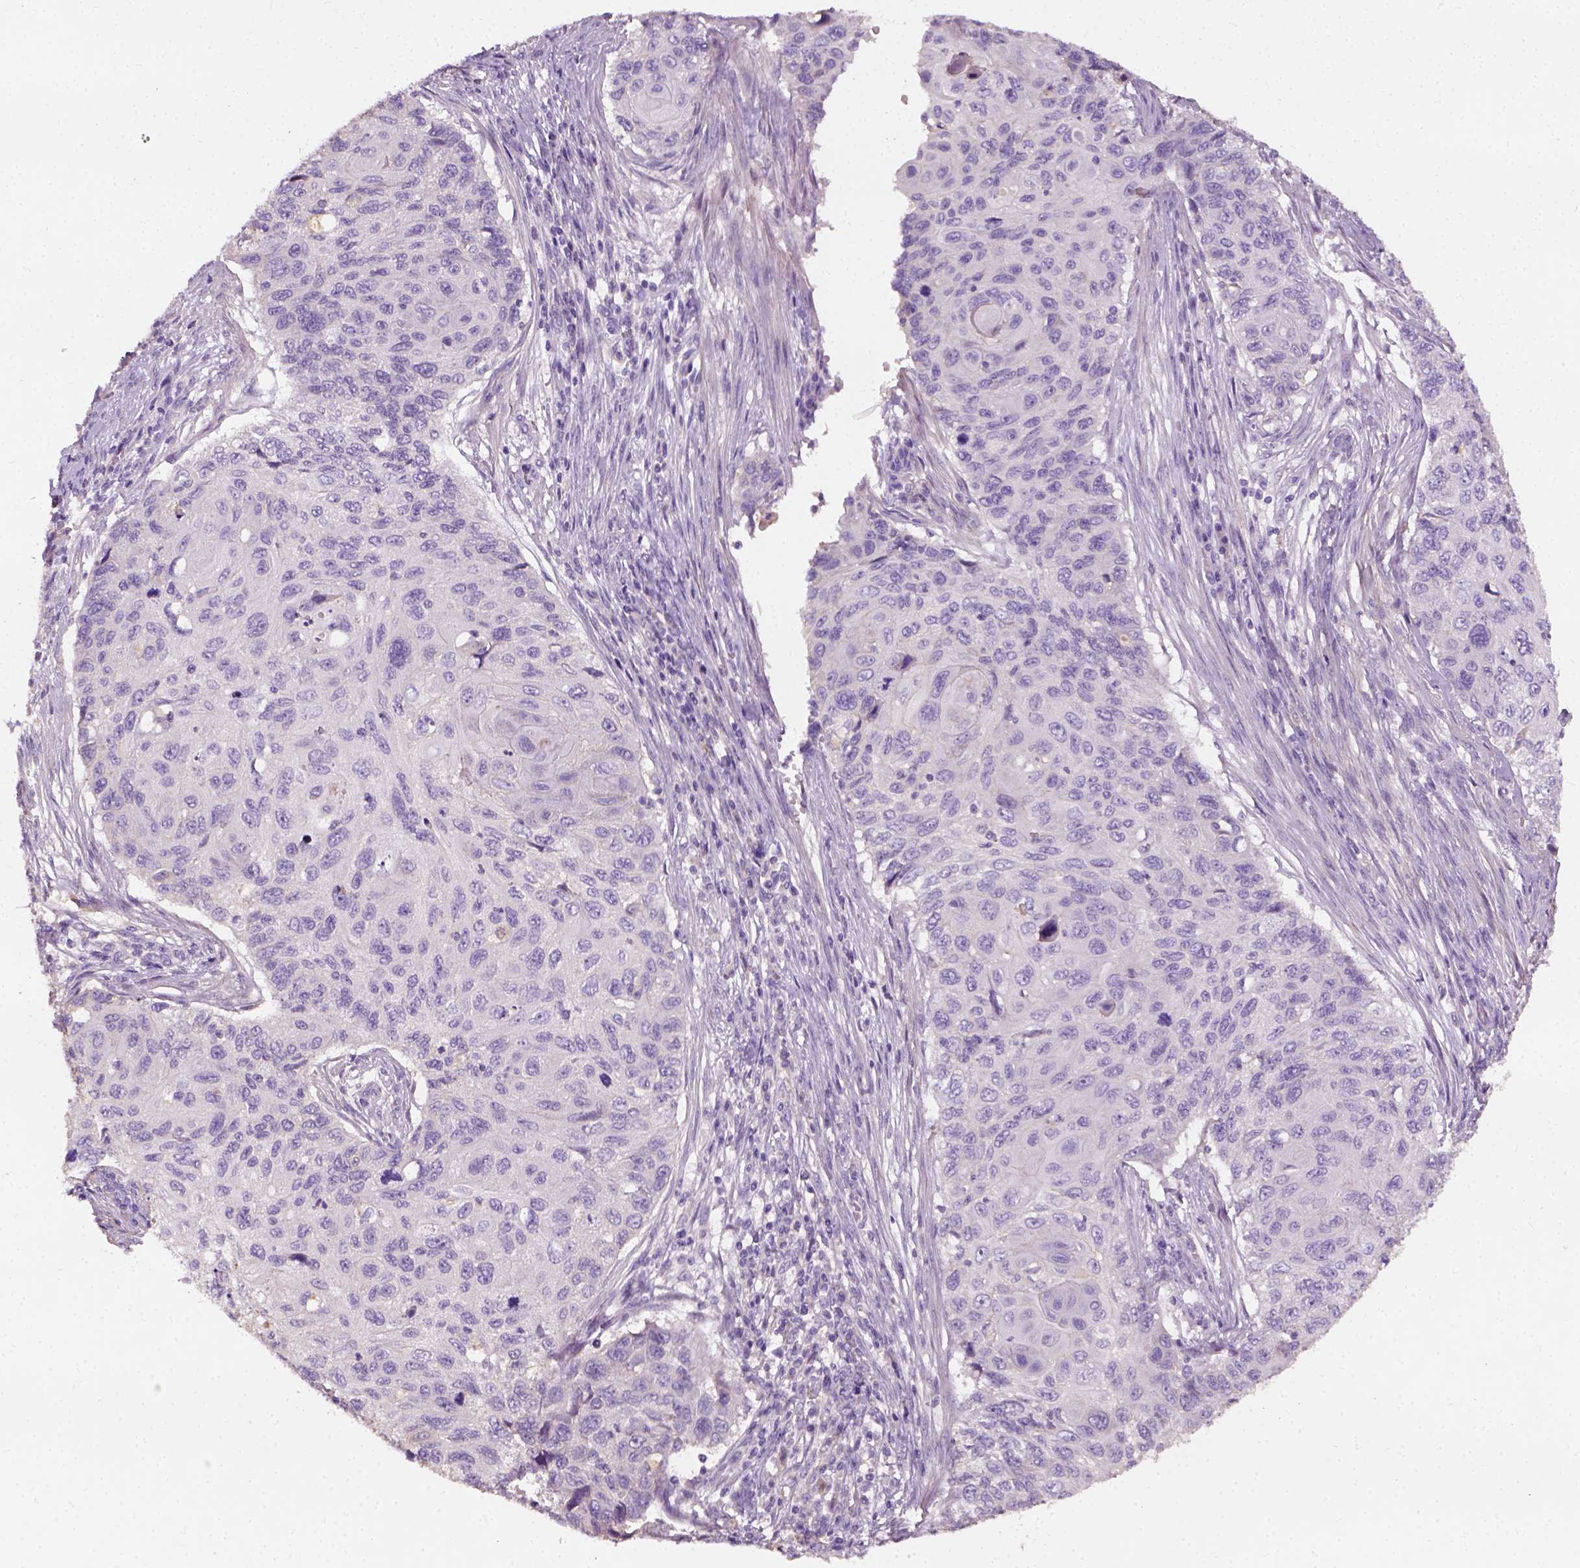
{"staining": {"intensity": "negative", "quantity": "none", "location": "none"}, "tissue": "cervical cancer", "cell_type": "Tumor cells", "image_type": "cancer", "snomed": [{"axis": "morphology", "description": "Squamous cell carcinoma, NOS"}, {"axis": "topography", "description": "Cervix"}], "caption": "Cervical squamous cell carcinoma stained for a protein using IHC shows no positivity tumor cells.", "gene": "DHCR24", "patient": {"sex": "female", "age": 70}}